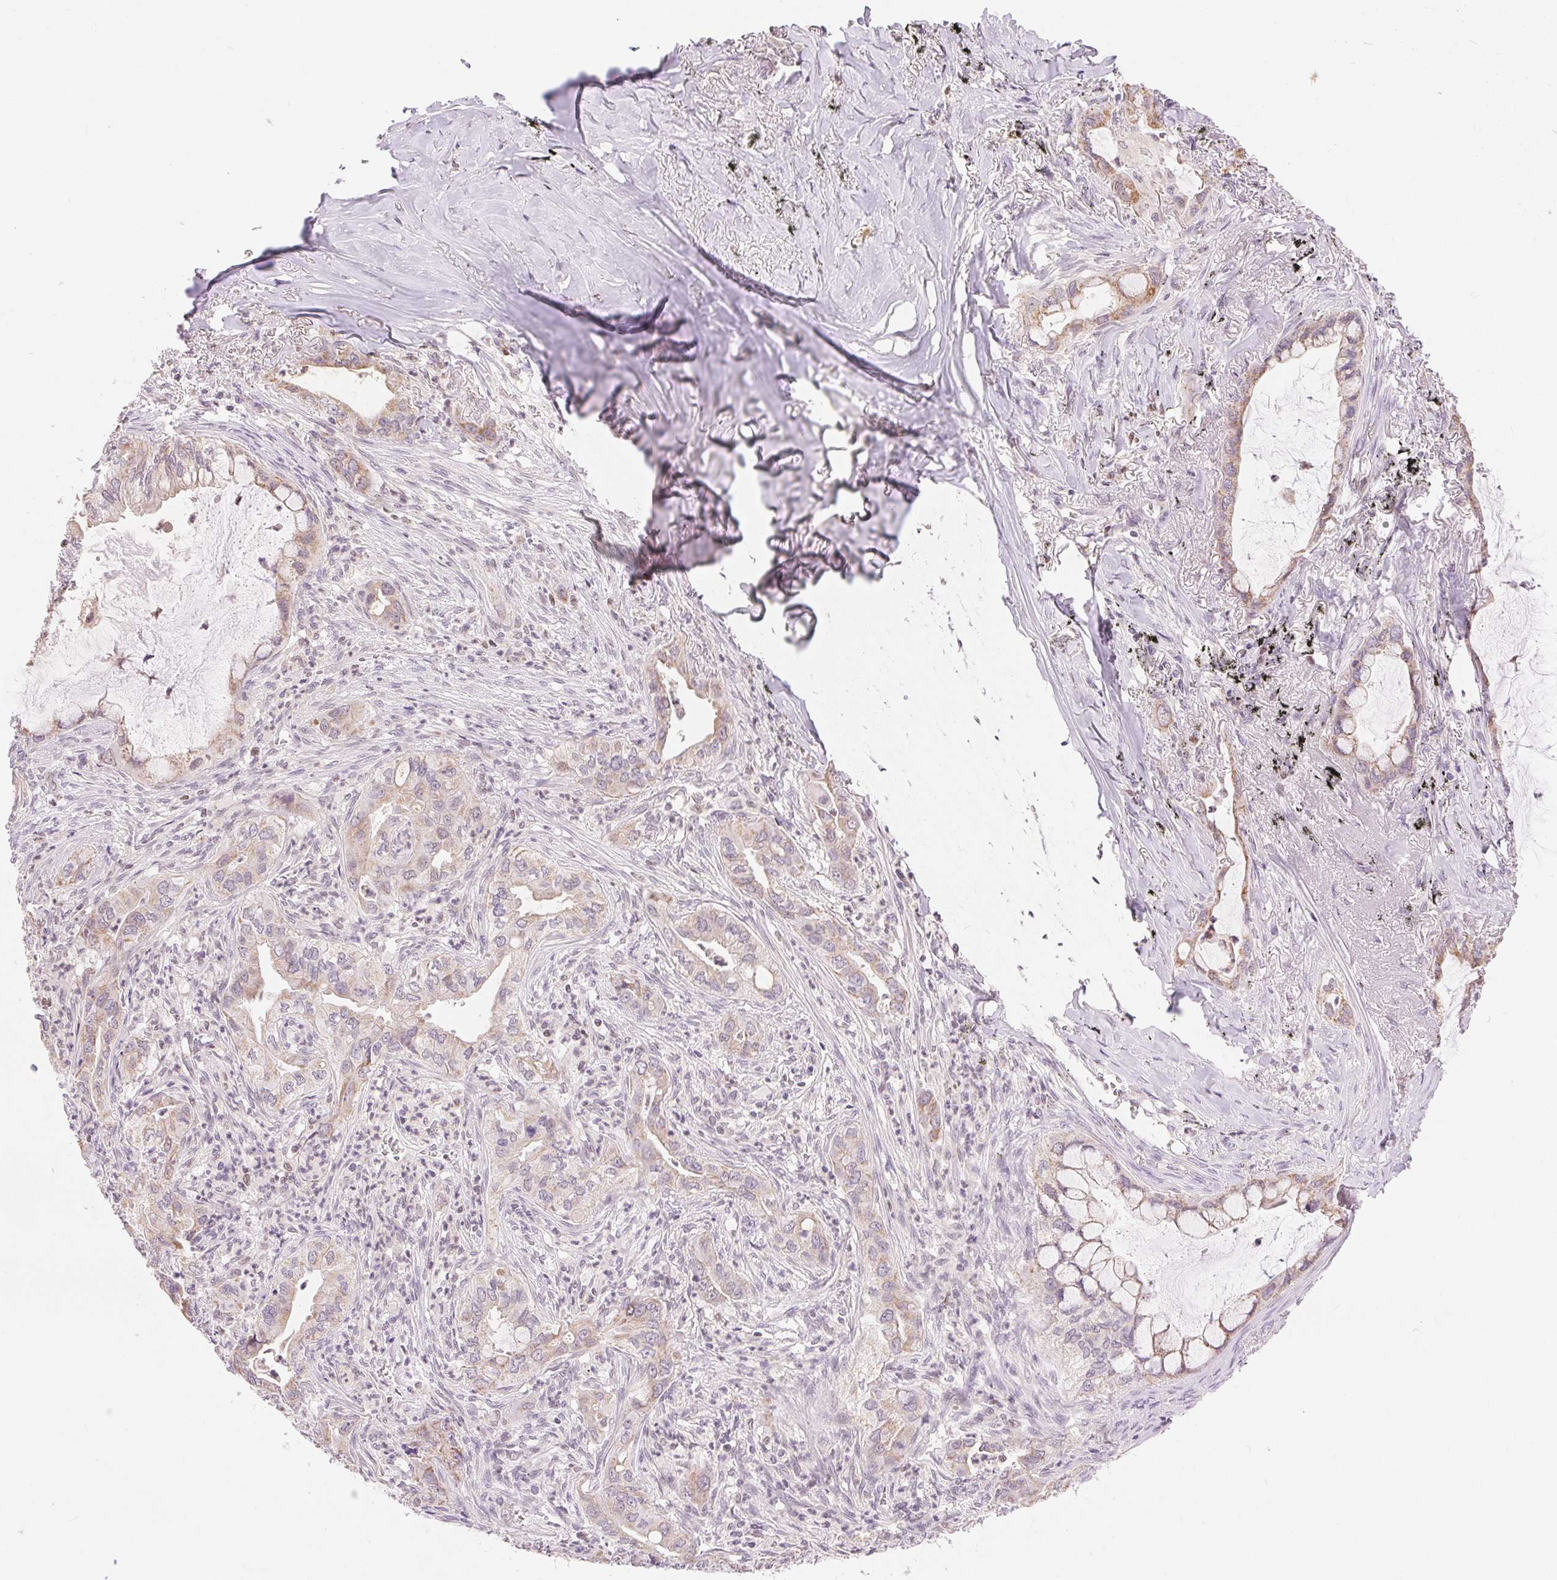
{"staining": {"intensity": "weak", "quantity": "25%-75%", "location": "cytoplasmic/membranous"}, "tissue": "lung cancer", "cell_type": "Tumor cells", "image_type": "cancer", "snomed": [{"axis": "morphology", "description": "Adenocarcinoma, NOS"}, {"axis": "topography", "description": "Lung"}], "caption": "Brown immunohistochemical staining in human lung cancer exhibits weak cytoplasmic/membranous staining in about 25%-75% of tumor cells. (Stains: DAB (3,3'-diaminobenzidine) in brown, nuclei in blue, Microscopy: brightfield microscopy at high magnification).", "gene": "POU2F2", "patient": {"sex": "male", "age": 65}}